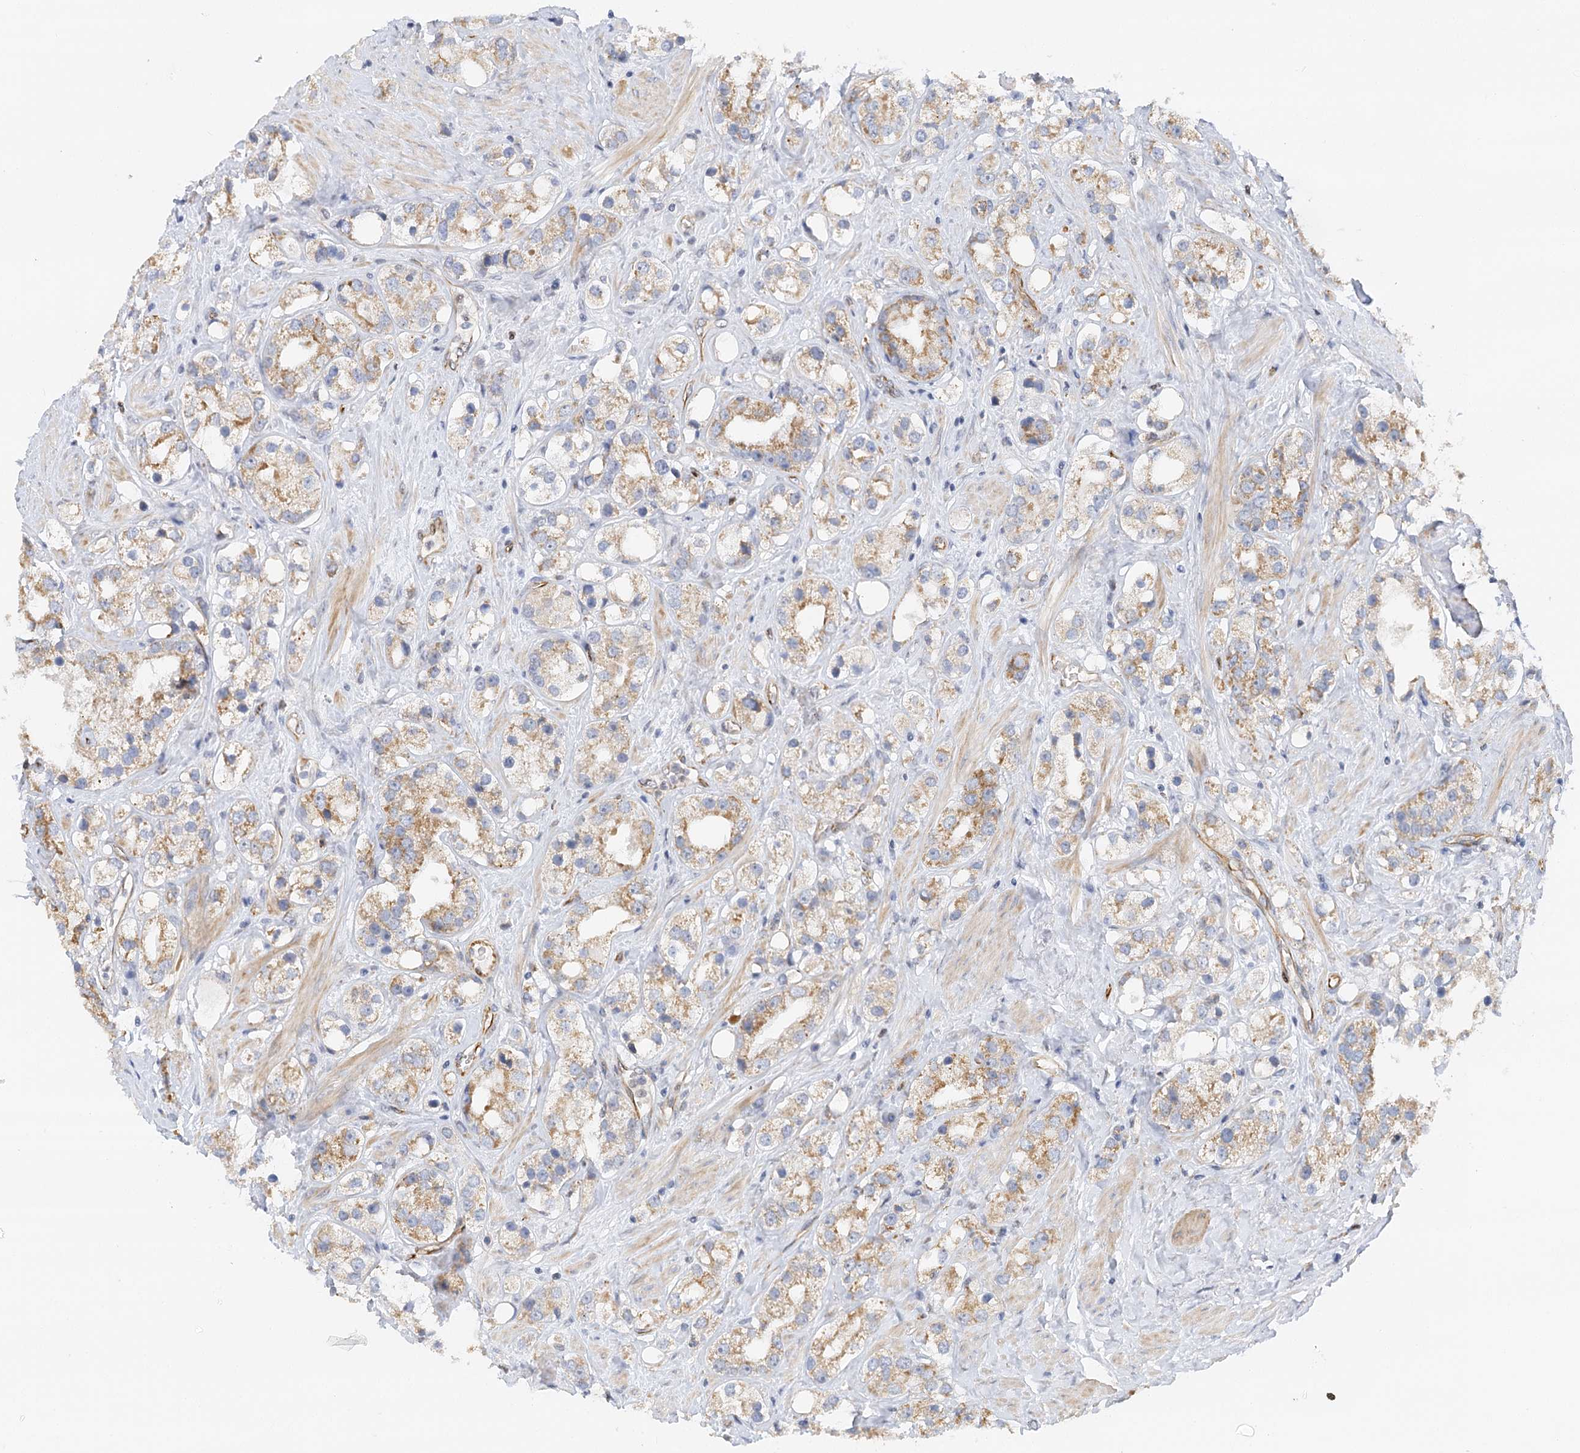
{"staining": {"intensity": "moderate", "quantity": ">75%", "location": "cytoplasmic/membranous"}, "tissue": "prostate cancer", "cell_type": "Tumor cells", "image_type": "cancer", "snomed": [{"axis": "morphology", "description": "Adenocarcinoma, NOS"}, {"axis": "topography", "description": "Prostate"}], "caption": "This is a micrograph of immunohistochemistry (IHC) staining of prostate adenocarcinoma, which shows moderate expression in the cytoplasmic/membranous of tumor cells.", "gene": "NELL2", "patient": {"sex": "male", "age": 79}}